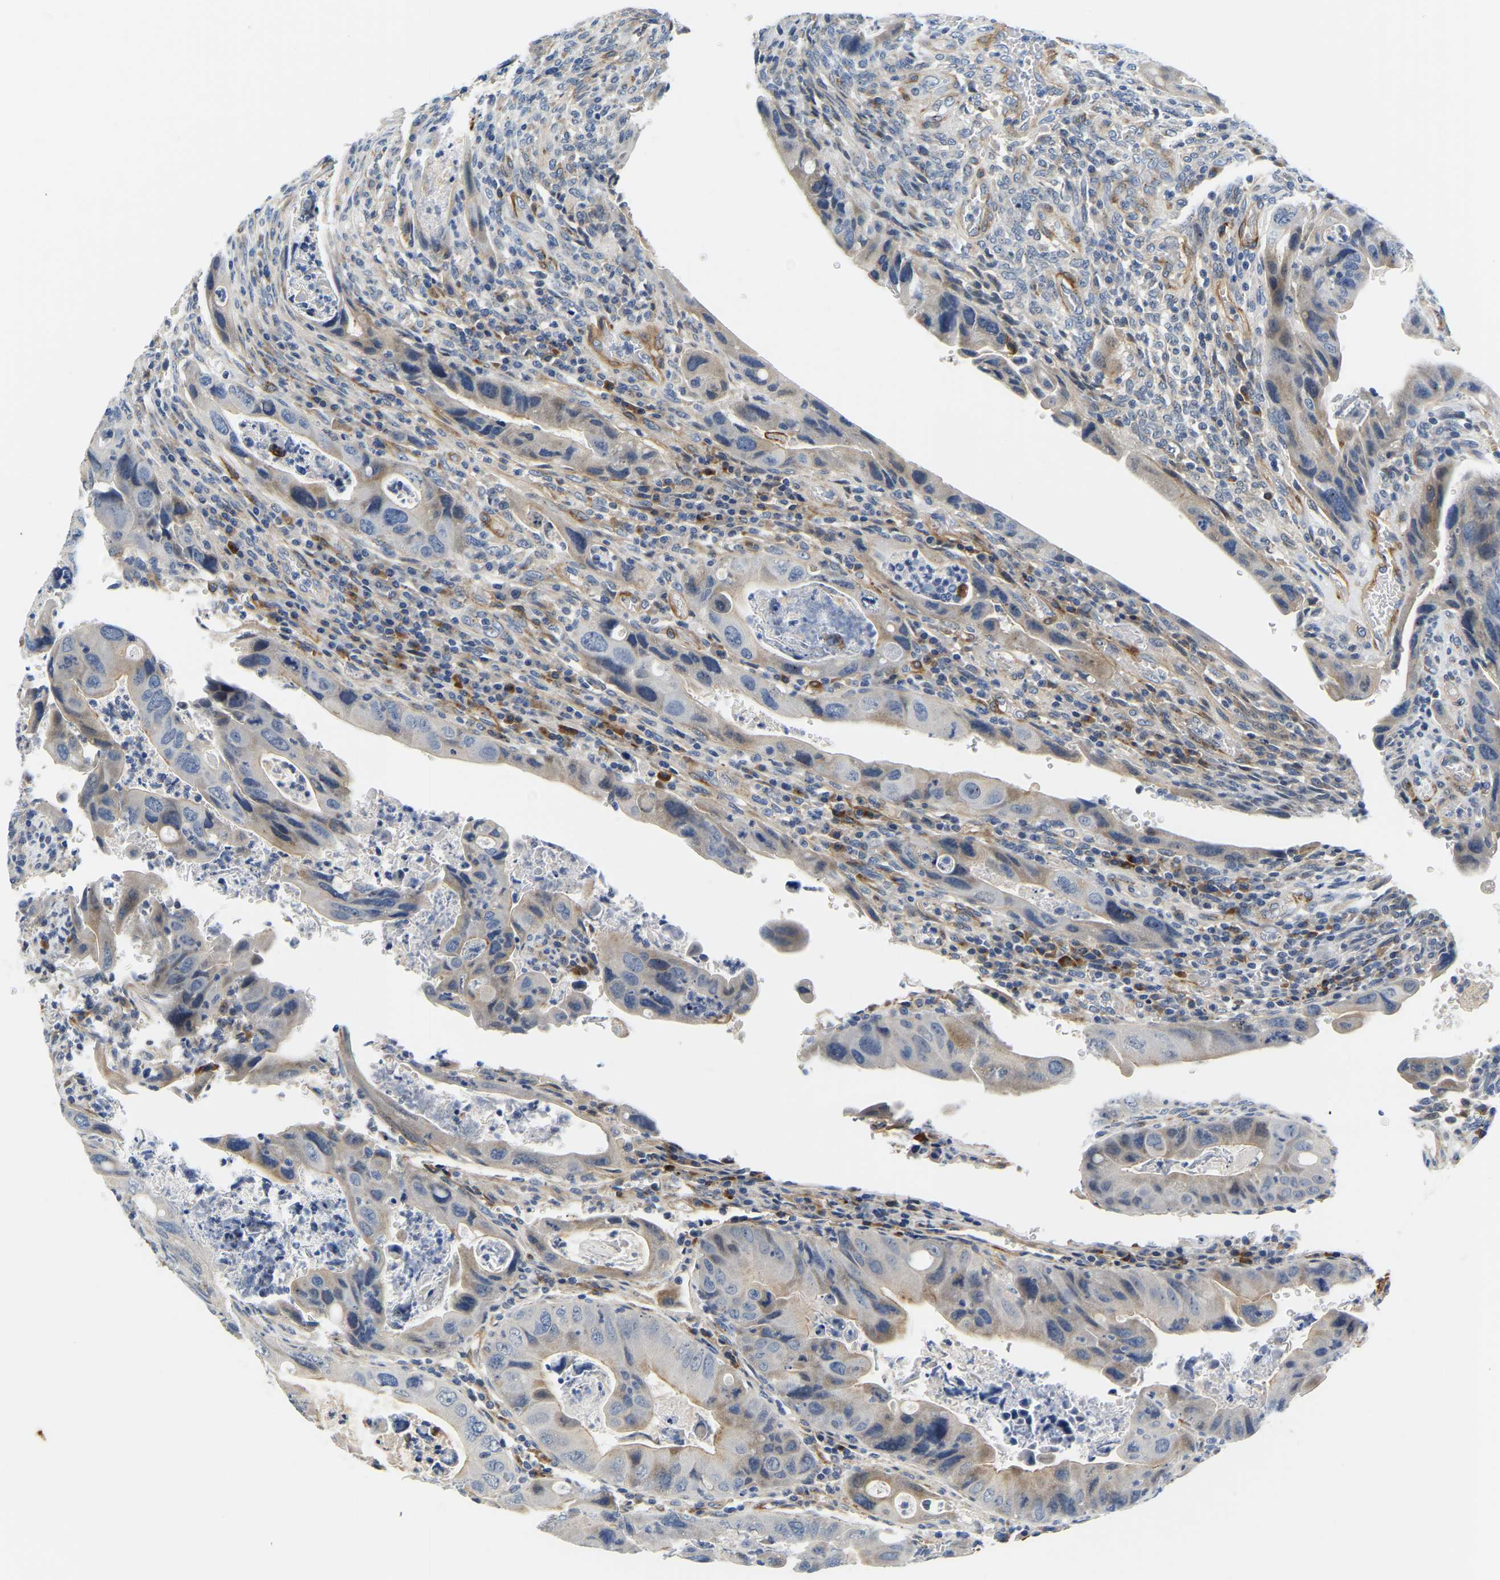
{"staining": {"intensity": "weak", "quantity": "<25%", "location": "cytoplasmic/membranous"}, "tissue": "colorectal cancer", "cell_type": "Tumor cells", "image_type": "cancer", "snomed": [{"axis": "morphology", "description": "Adenocarcinoma, NOS"}, {"axis": "topography", "description": "Rectum"}], "caption": "DAB immunohistochemical staining of colorectal adenocarcinoma reveals no significant staining in tumor cells.", "gene": "LIAS", "patient": {"sex": "female", "age": 57}}